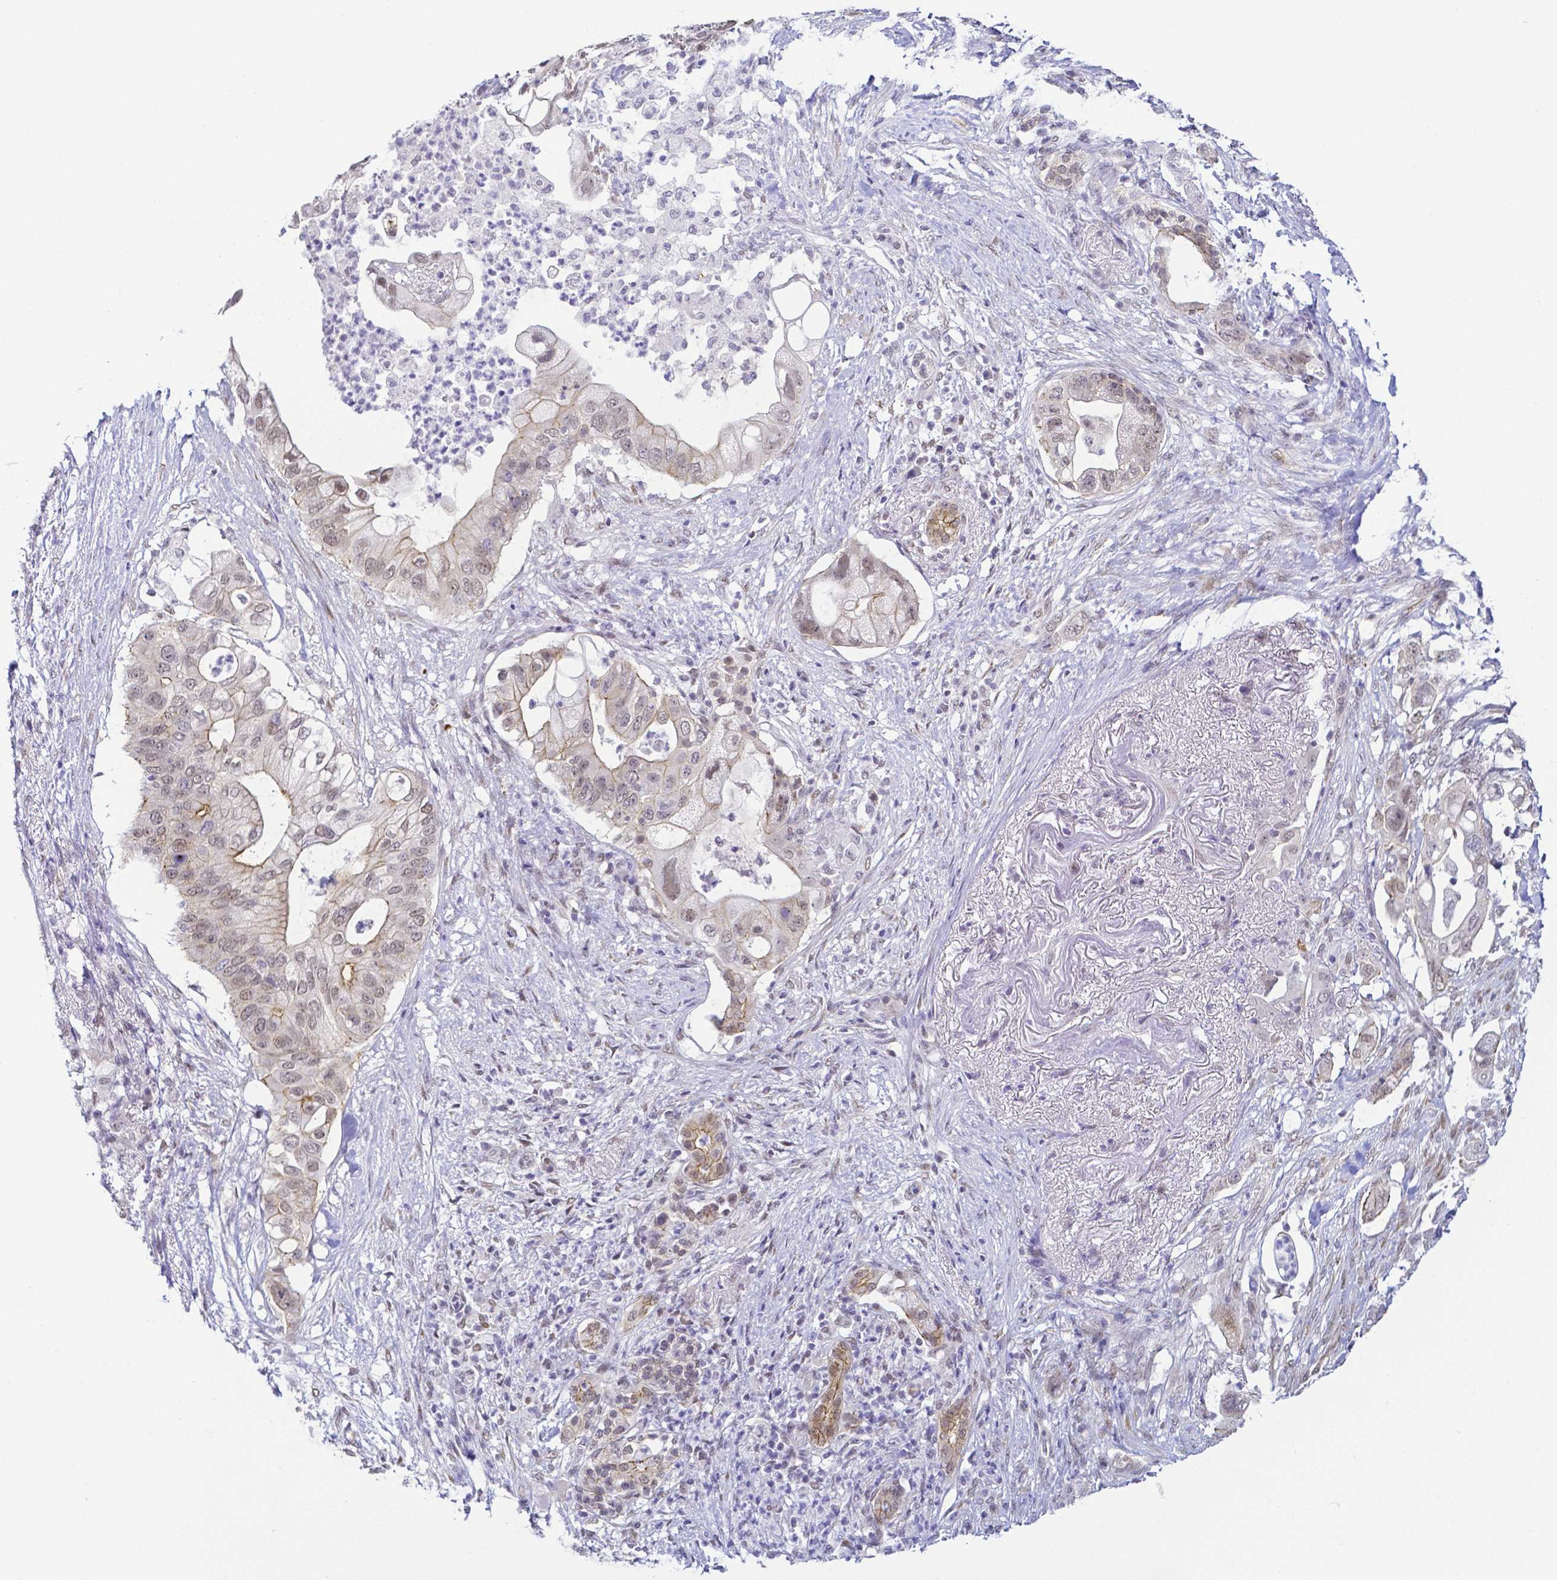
{"staining": {"intensity": "weak", "quantity": "25%-75%", "location": "cytoplasmic/membranous,nuclear"}, "tissue": "pancreatic cancer", "cell_type": "Tumor cells", "image_type": "cancer", "snomed": [{"axis": "morphology", "description": "Adenocarcinoma, NOS"}, {"axis": "topography", "description": "Pancreas"}], "caption": "Tumor cells reveal weak cytoplasmic/membranous and nuclear staining in about 25%-75% of cells in adenocarcinoma (pancreatic).", "gene": "FAM83G", "patient": {"sex": "female", "age": 72}}